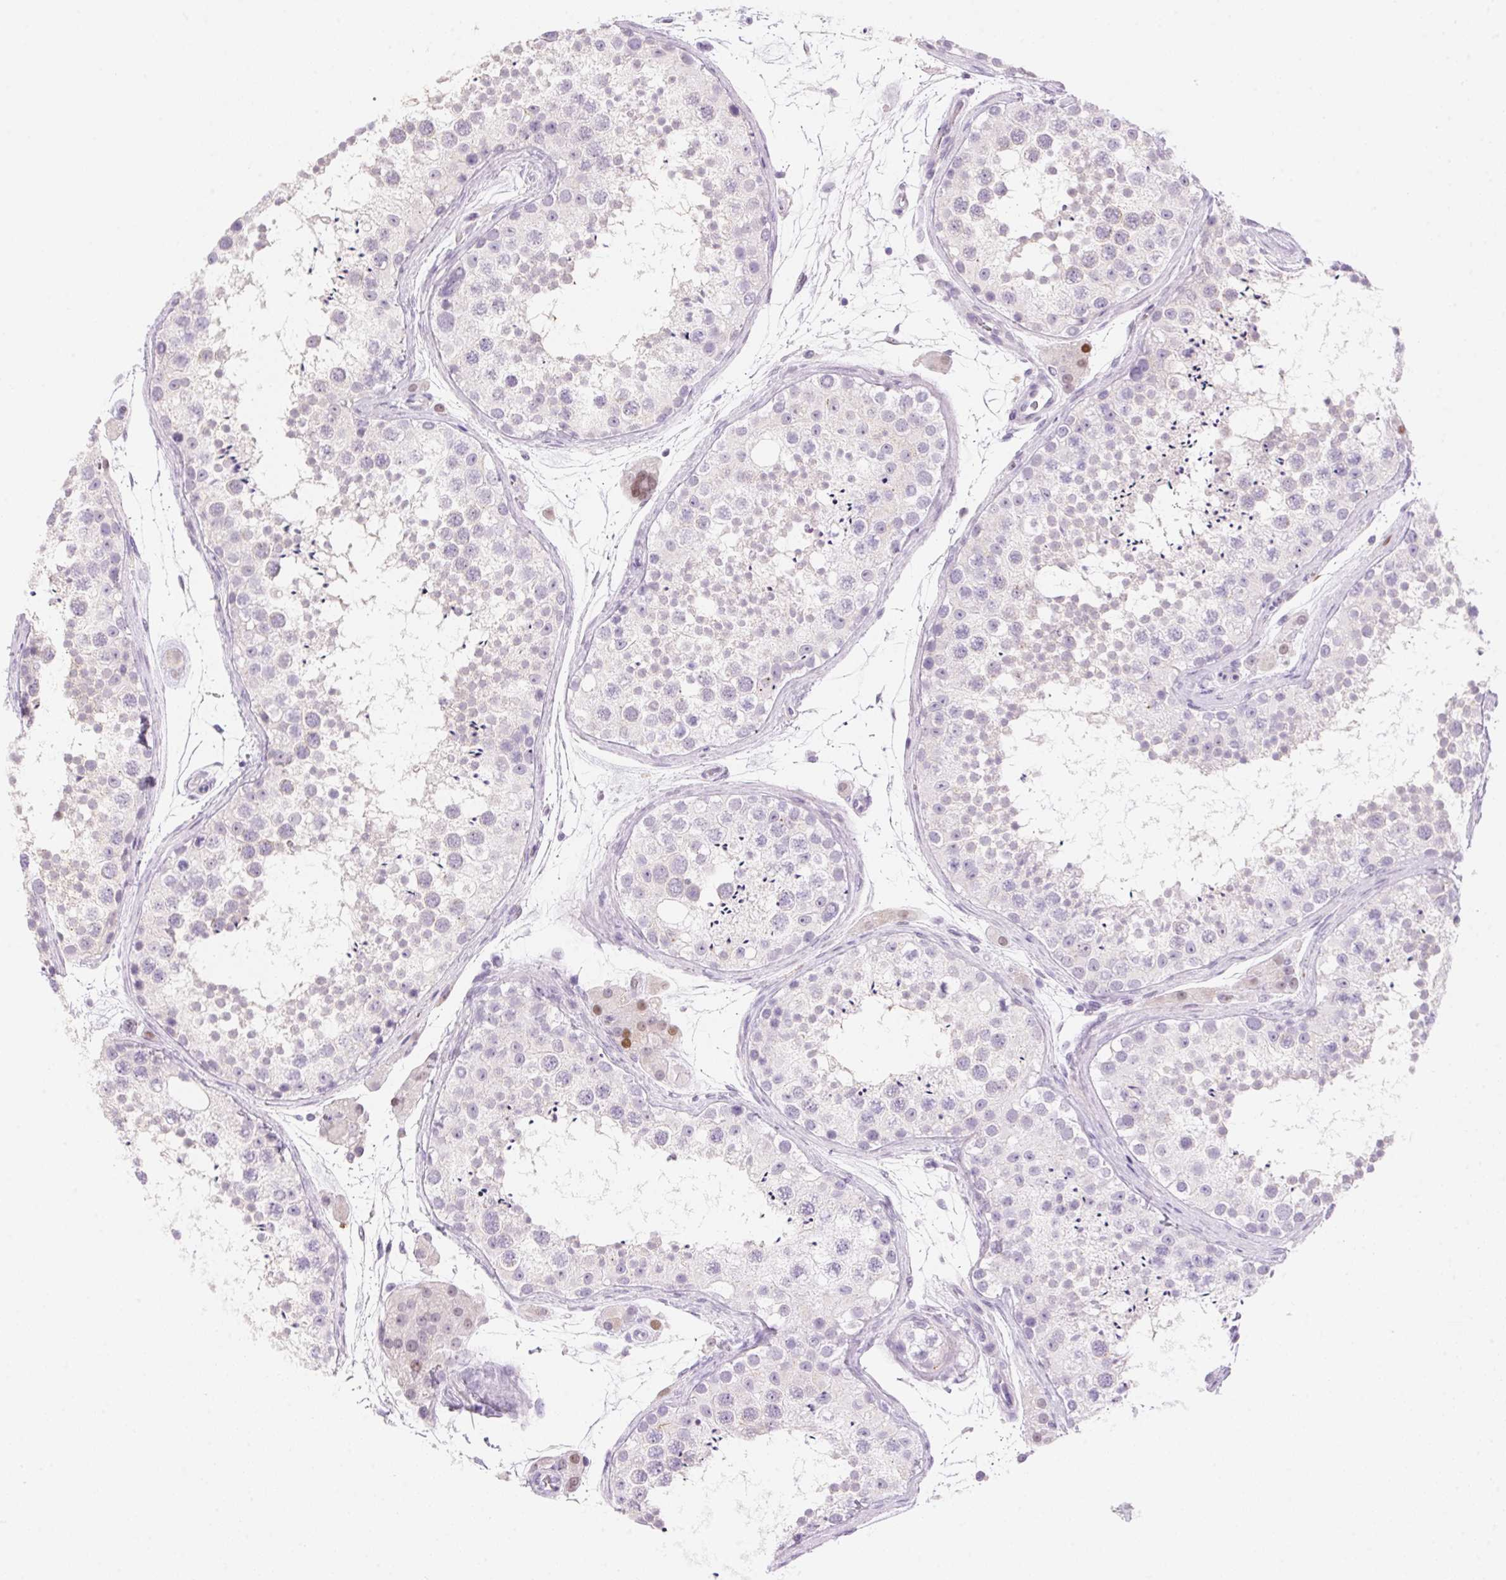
{"staining": {"intensity": "negative", "quantity": "none", "location": "none"}, "tissue": "testis", "cell_type": "Cells in seminiferous ducts", "image_type": "normal", "snomed": [{"axis": "morphology", "description": "Normal tissue, NOS"}, {"axis": "topography", "description": "Testis"}], "caption": "Protein analysis of normal testis displays no significant staining in cells in seminiferous ducts.", "gene": "TEKT1", "patient": {"sex": "male", "age": 41}}